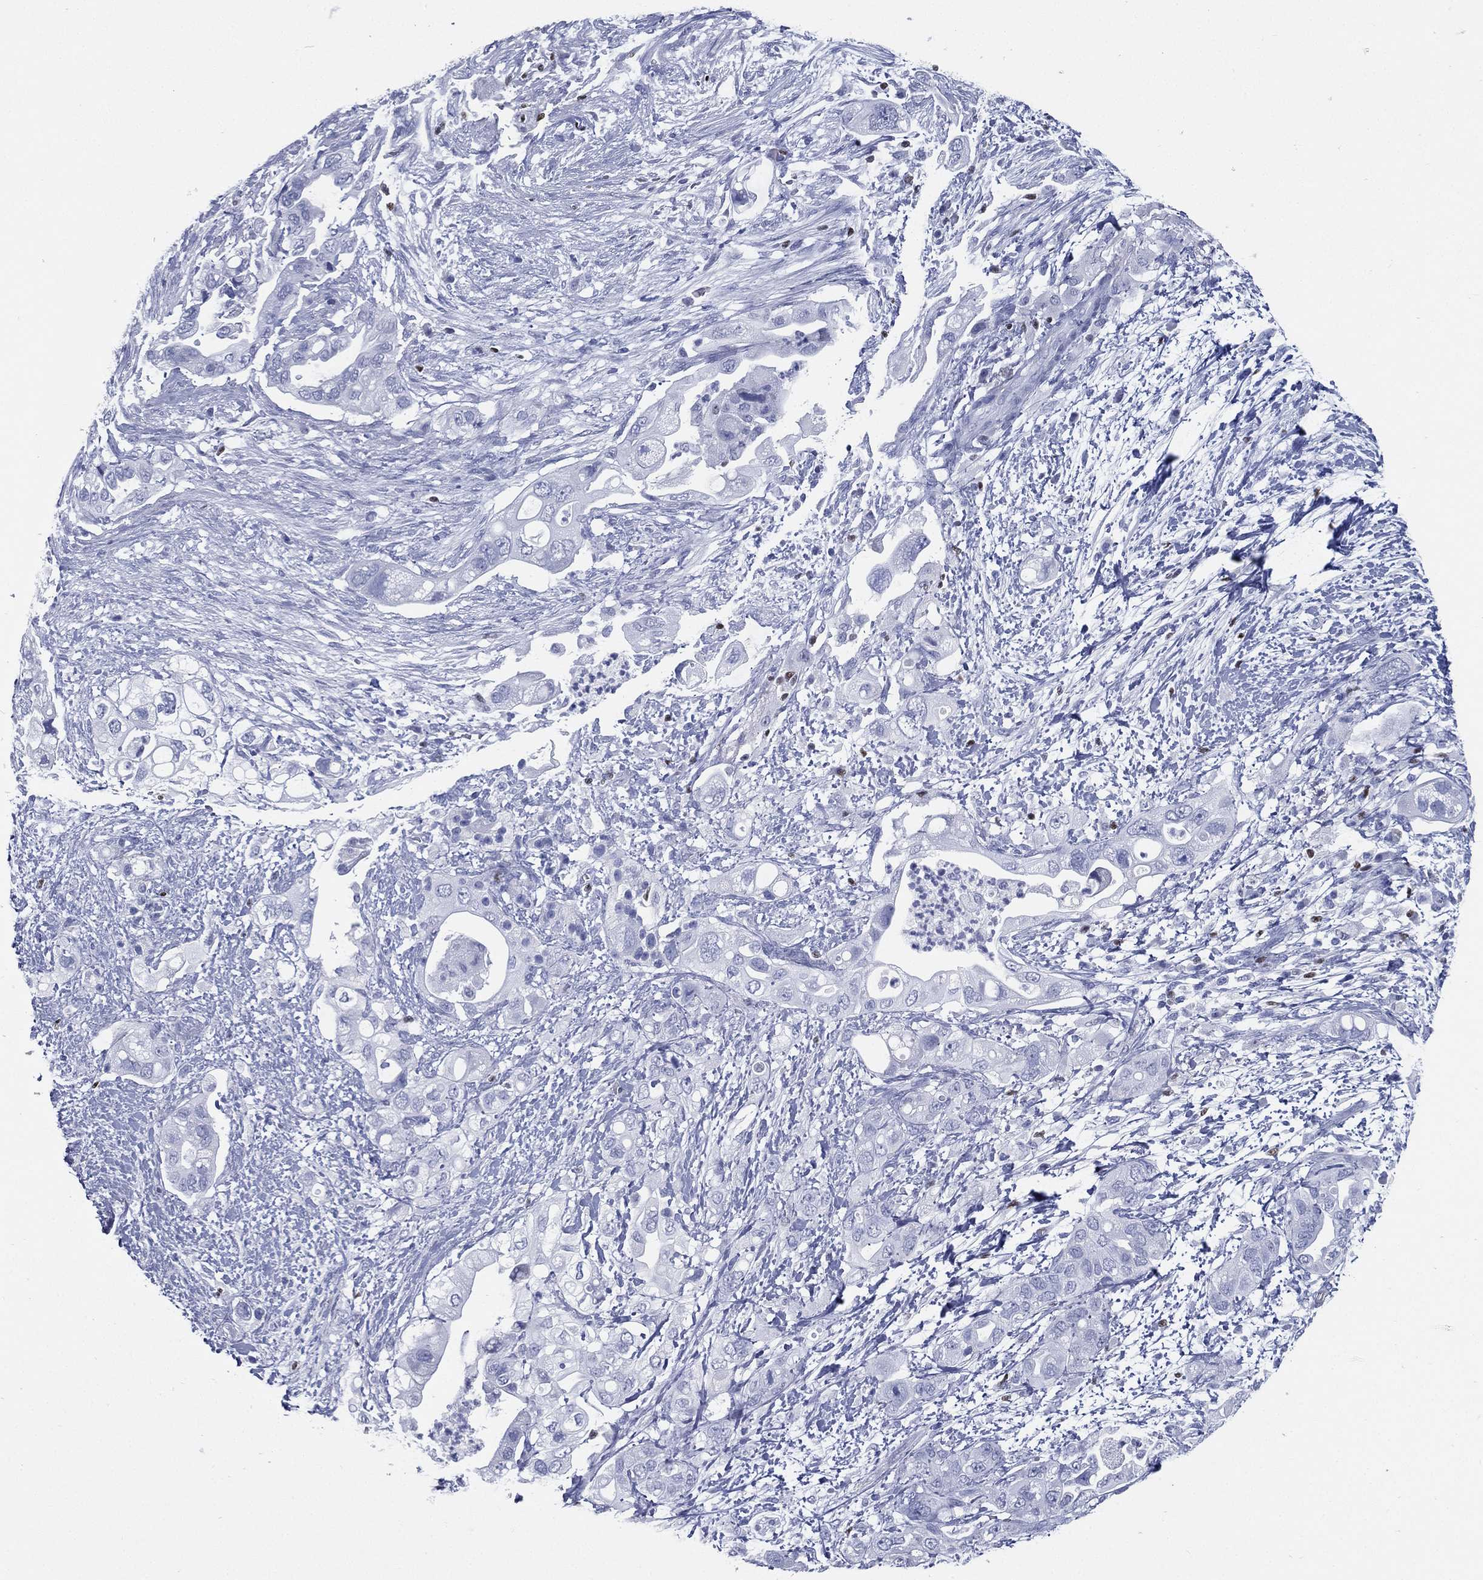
{"staining": {"intensity": "negative", "quantity": "none", "location": "none"}, "tissue": "pancreatic cancer", "cell_type": "Tumor cells", "image_type": "cancer", "snomed": [{"axis": "morphology", "description": "Adenocarcinoma, NOS"}, {"axis": "topography", "description": "Pancreas"}], "caption": "A photomicrograph of human pancreatic adenocarcinoma is negative for staining in tumor cells.", "gene": "PYHIN1", "patient": {"sex": "female", "age": 72}}